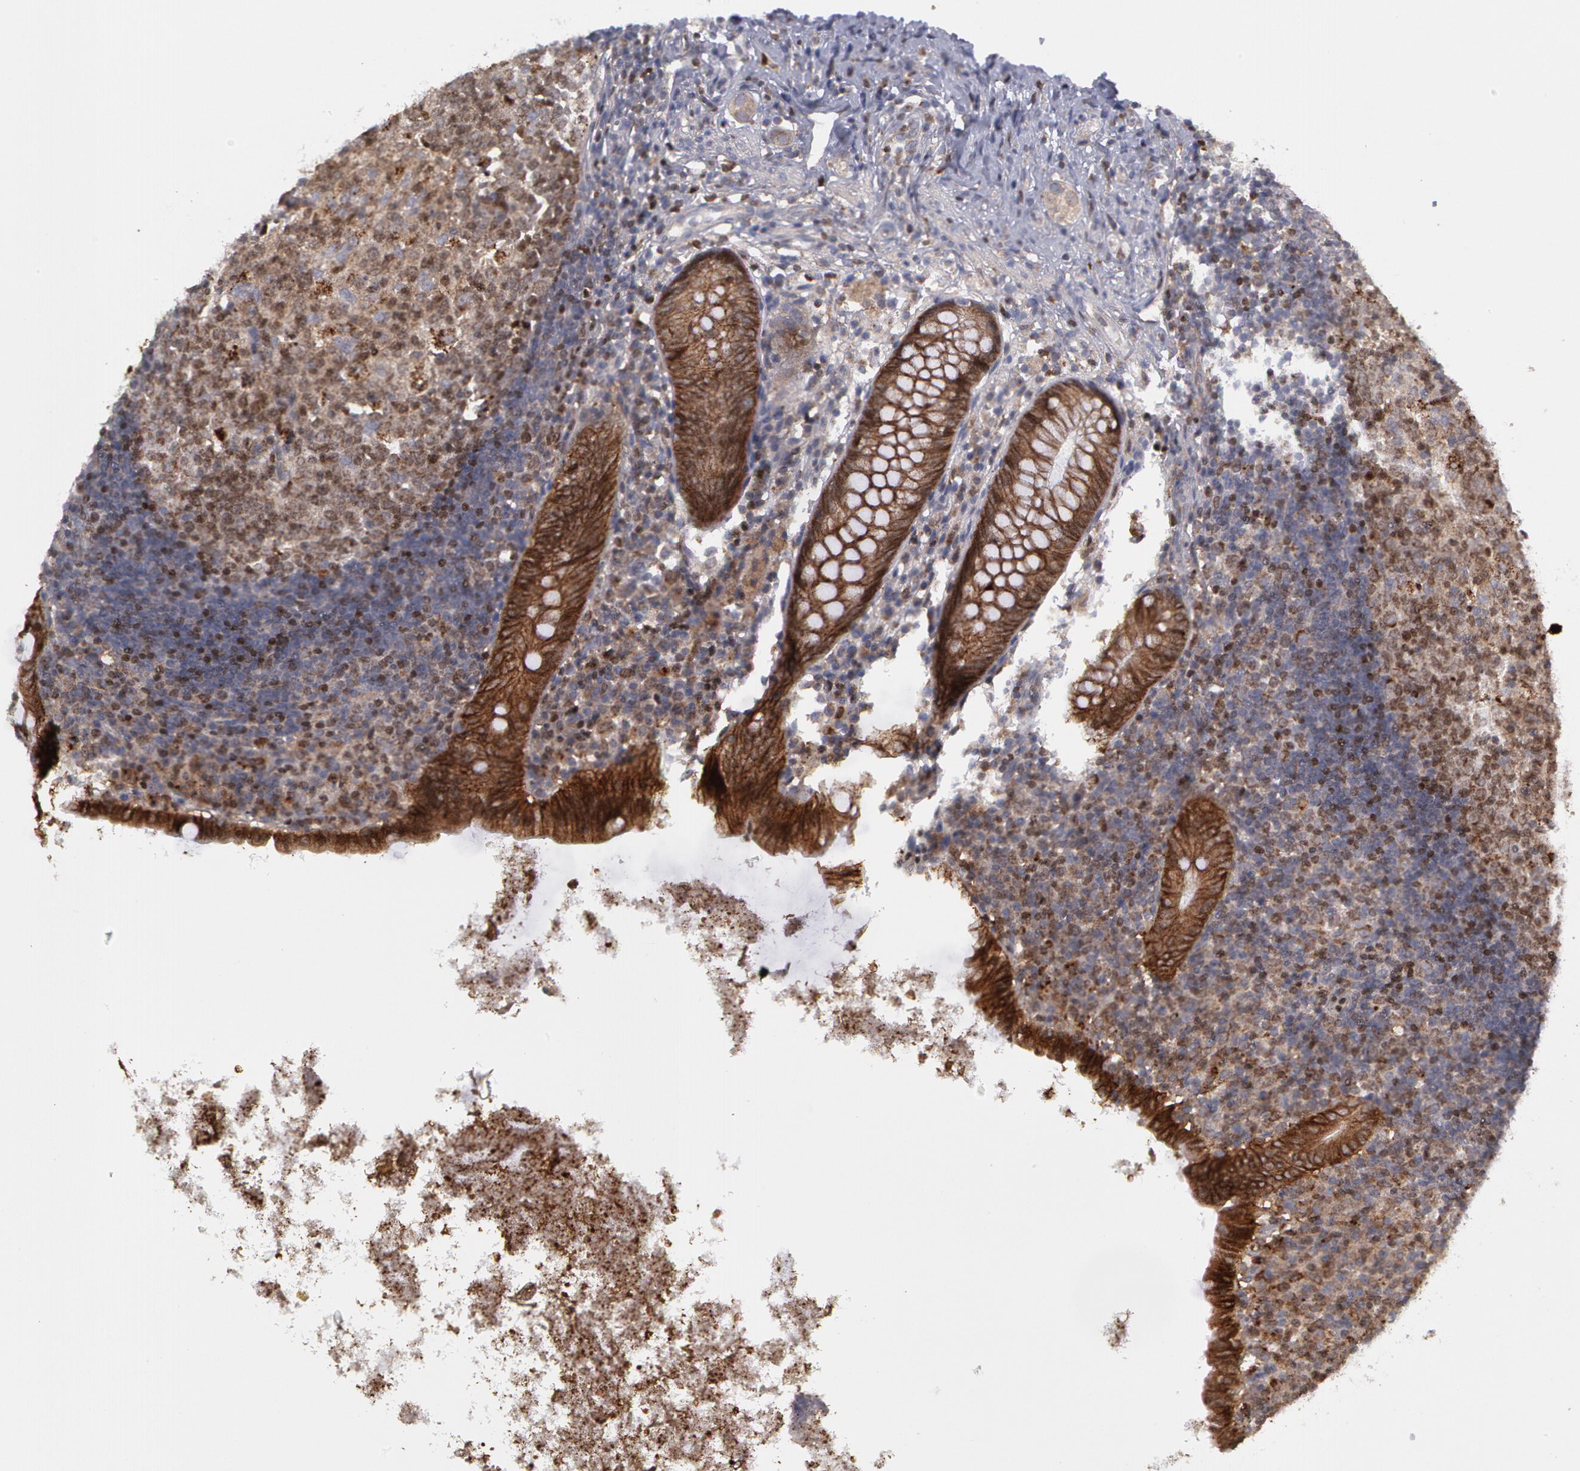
{"staining": {"intensity": "moderate", "quantity": ">75%", "location": "cytoplasmic/membranous"}, "tissue": "appendix", "cell_type": "Glandular cells", "image_type": "normal", "snomed": [{"axis": "morphology", "description": "Normal tissue, NOS"}, {"axis": "topography", "description": "Appendix"}], "caption": "Glandular cells display moderate cytoplasmic/membranous expression in about >75% of cells in benign appendix.", "gene": "ERBB2", "patient": {"sex": "female", "age": 9}}